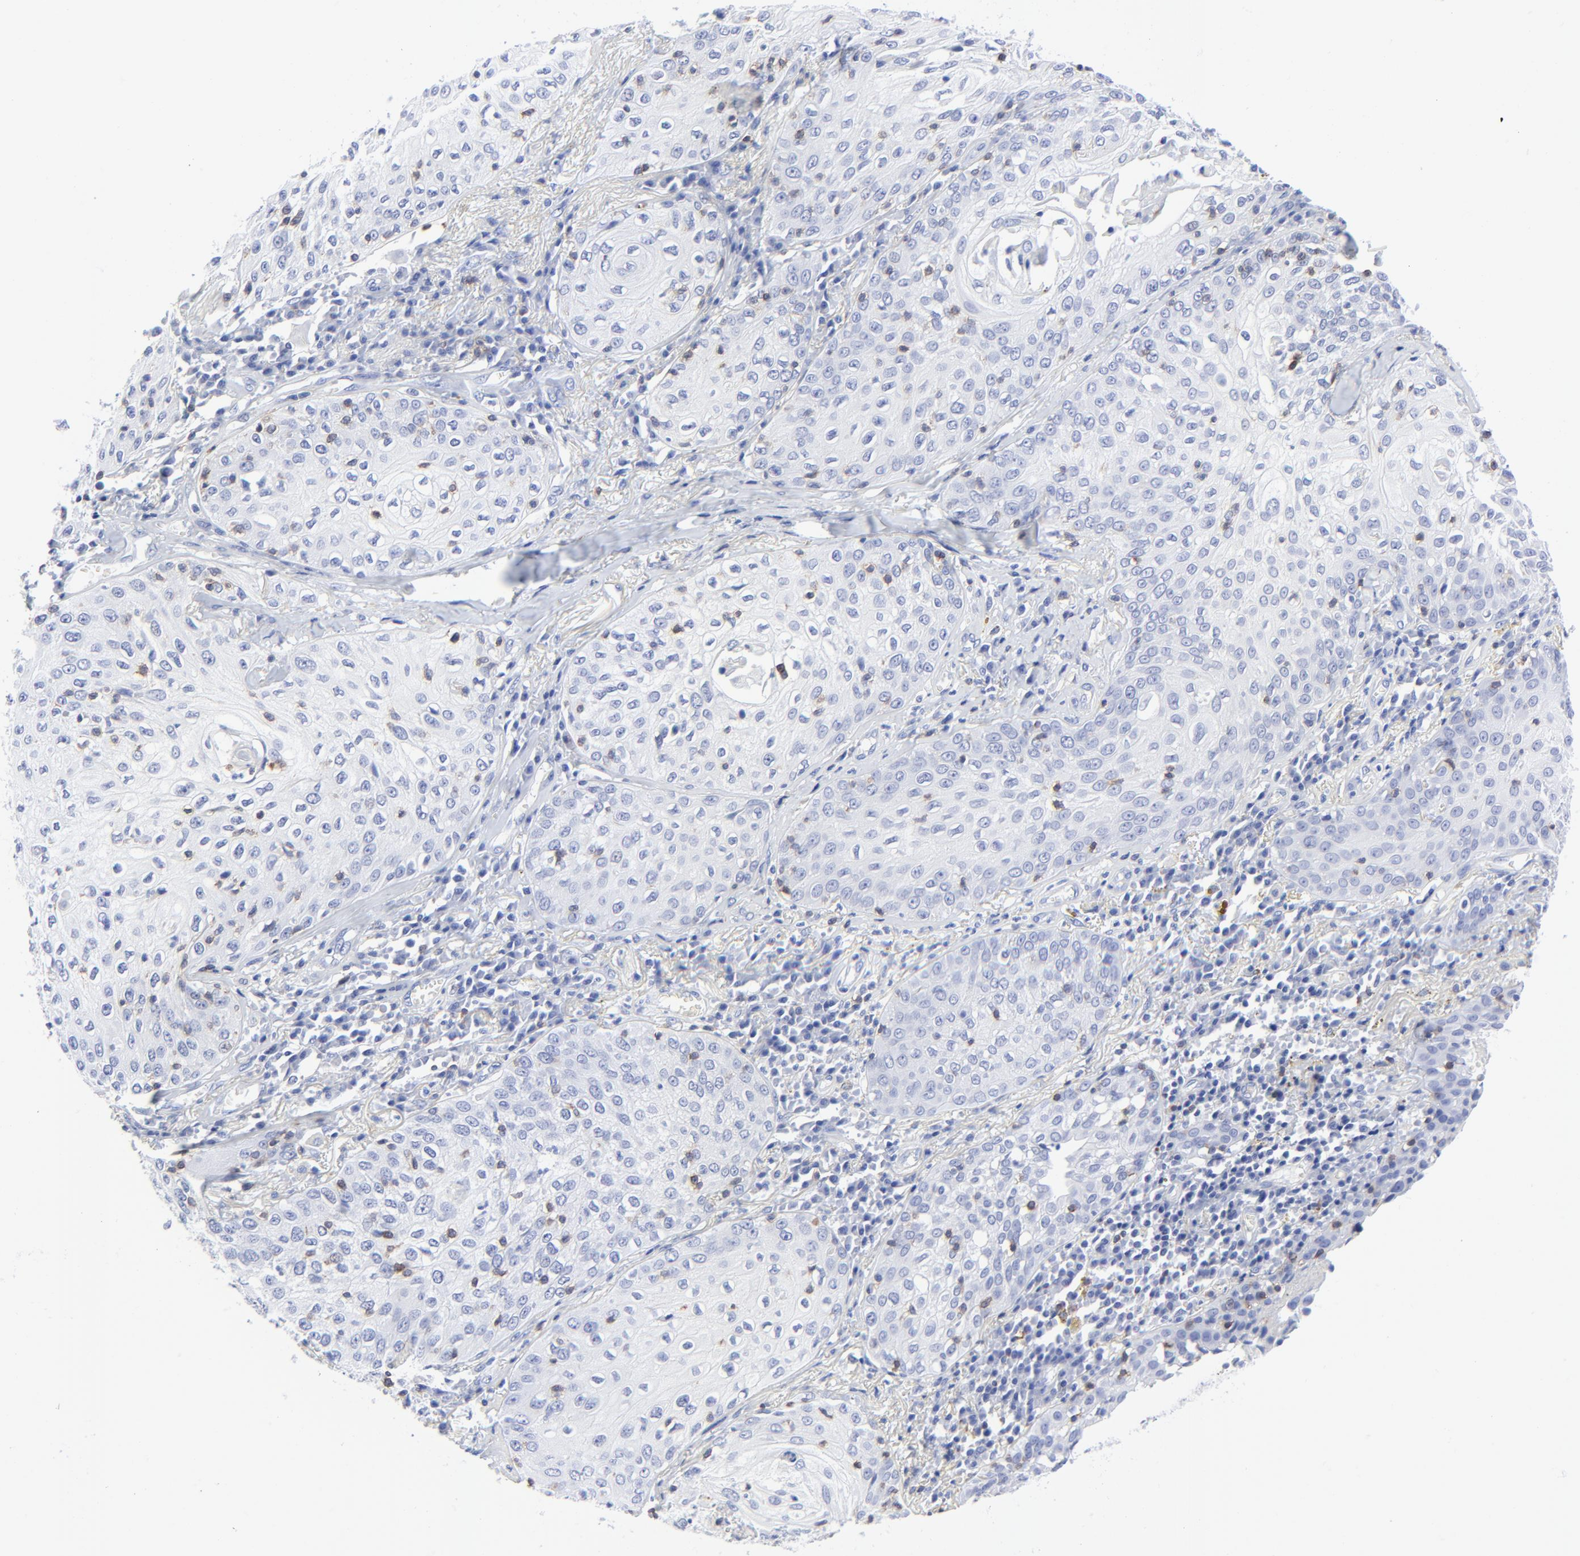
{"staining": {"intensity": "negative", "quantity": "none", "location": "none"}, "tissue": "skin cancer", "cell_type": "Tumor cells", "image_type": "cancer", "snomed": [{"axis": "morphology", "description": "Squamous cell carcinoma, NOS"}, {"axis": "topography", "description": "Skin"}], "caption": "This is an immunohistochemistry (IHC) photomicrograph of squamous cell carcinoma (skin). There is no staining in tumor cells.", "gene": "LCK", "patient": {"sex": "male", "age": 65}}